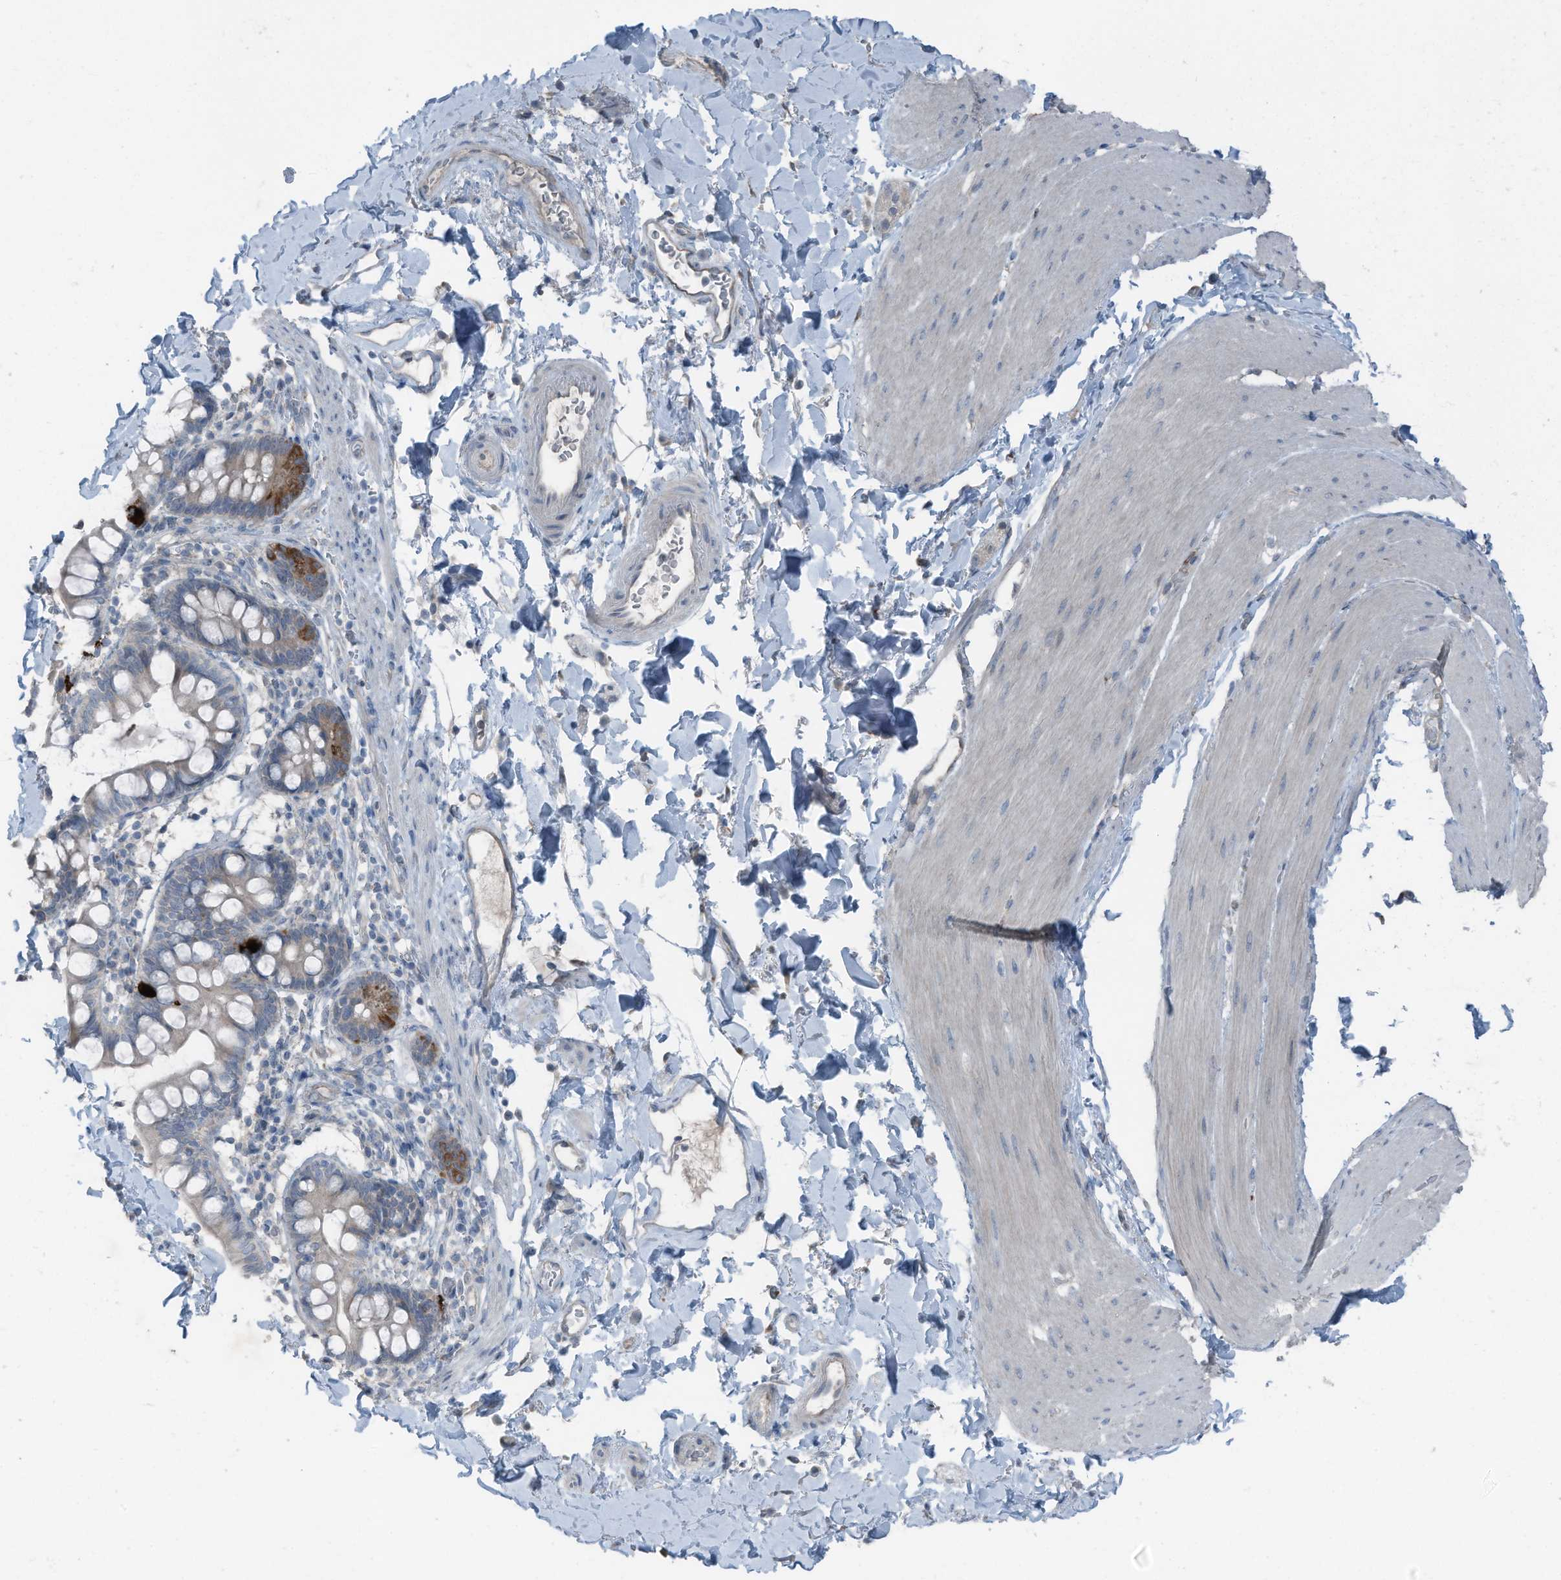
{"staining": {"intensity": "negative", "quantity": "none", "location": "none"}, "tissue": "smooth muscle", "cell_type": "Smooth muscle cells", "image_type": "normal", "snomed": [{"axis": "morphology", "description": "Normal tissue, NOS"}, {"axis": "topography", "description": "Smooth muscle"}, {"axis": "topography", "description": "Small intestine"}], "caption": "DAB immunohistochemical staining of normal smooth muscle exhibits no significant expression in smooth muscle cells.", "gene": "ARHGEF33", "patient": {"sex": "female", "age": 84}}